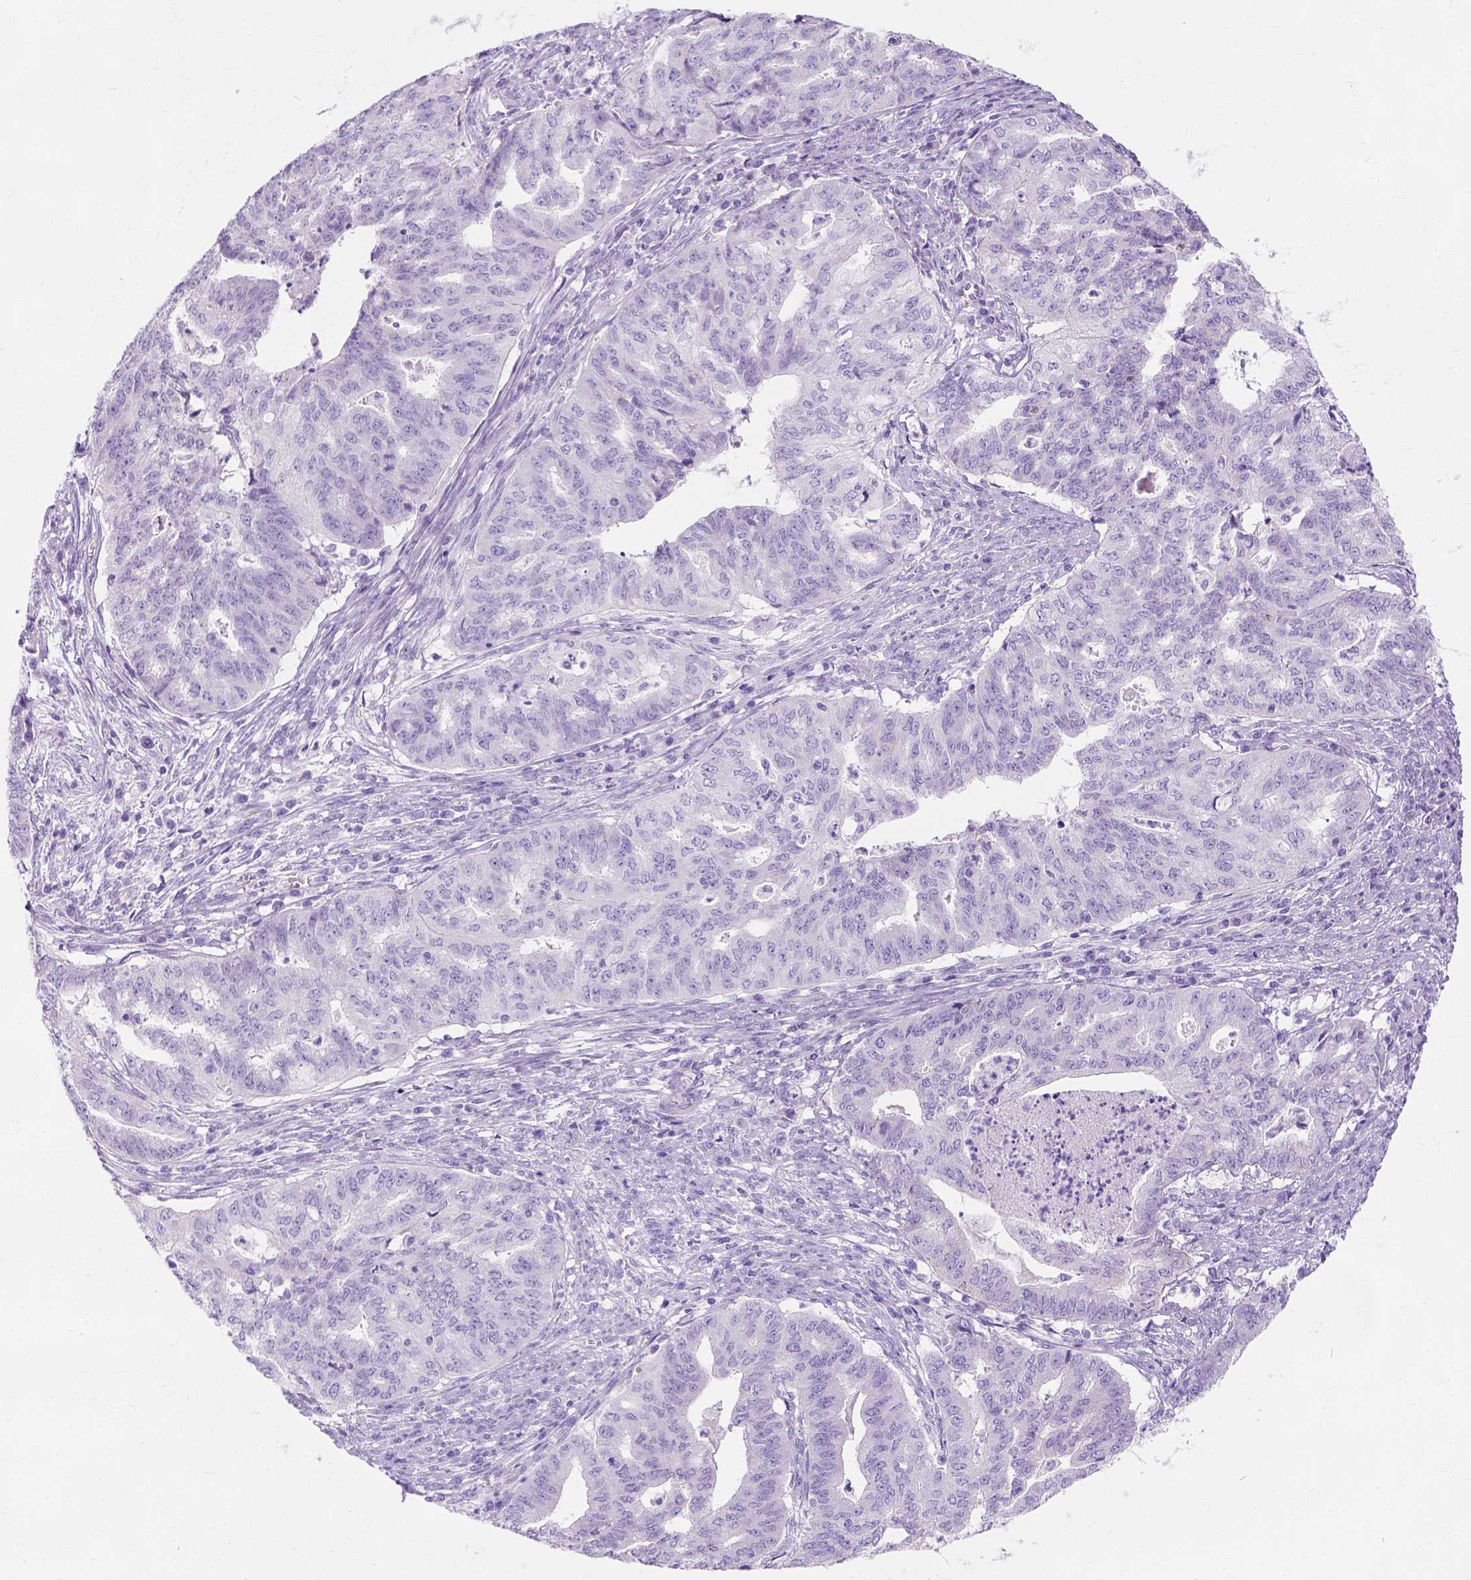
{"staining": {"intensity": "negative", "quantity": "none", "location": "none"}, "tissue": "endometrial cancer", "cell_type": "Tumor cells", "image_type": "cancer", "snomed": [{"axis": "morphology", "description": "Adenocarcinoma, NOS"}, {"axis": "topography", "description": "Endometrium"}], "caption": "Endometrial cancer (adenocarcinoma) was stained to show a protein in brown. There is no significant positivity in tumor cells.", "gene": "MYH15", "patient": {"sex": "female", "age": 79}}